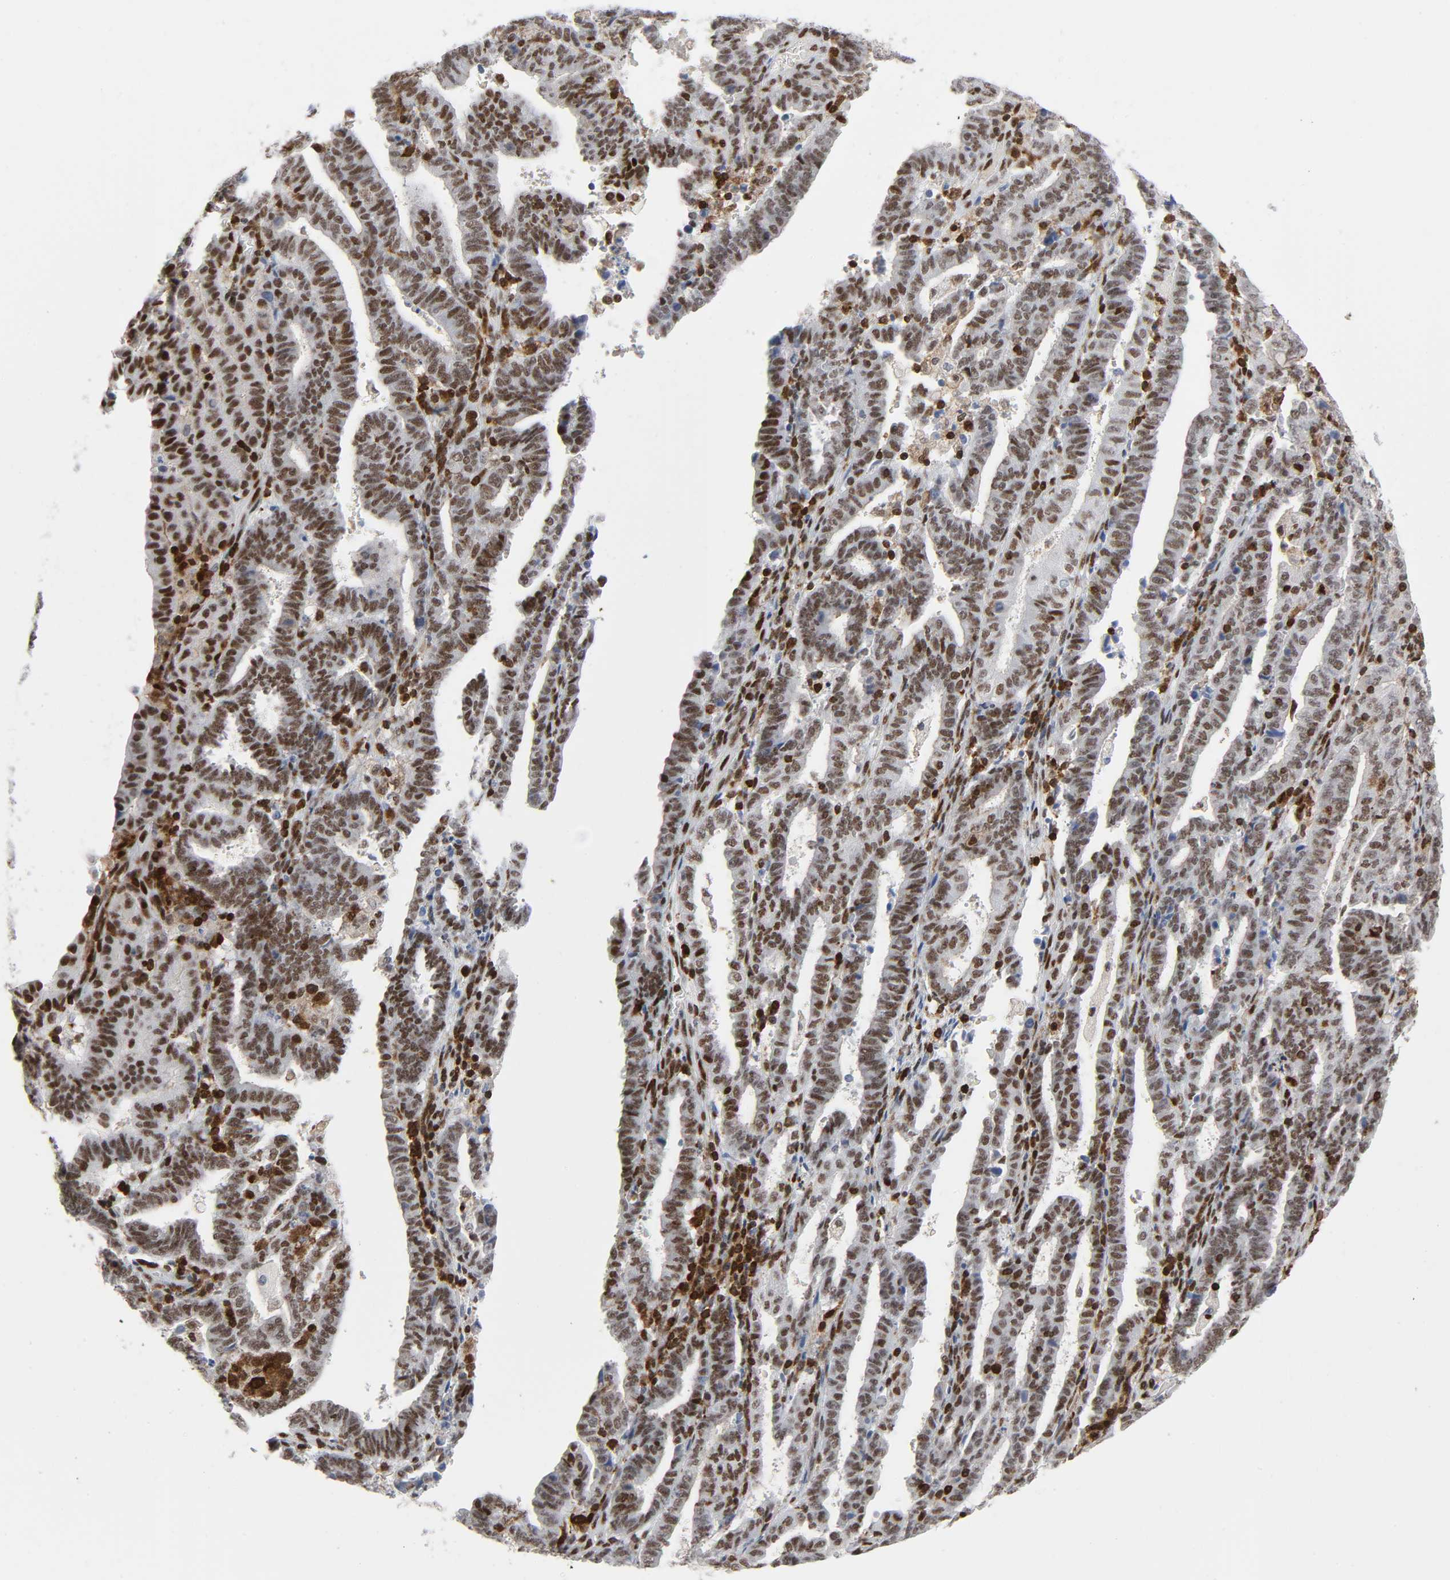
{"staining": {"intensity": "moderate", "quantity": ">75%", "location": "nuclear"}, "tissue": "endometrial cancer", "cell_type": "Tumor cells", "image_type": "cancer", "snomed": [{"axis": "morphology", "description": "Adenocarcinoma, NOS"}, {"axis": "topography", "description": "Uterus"}], "caption": "Human endometrial adenocarcinoma stained with a brown dye exhibits moderate nuclear positive staining in about >75% of tumor cells.", "gene": "WAS", "patient": {"sex": "female", "age": 83}}